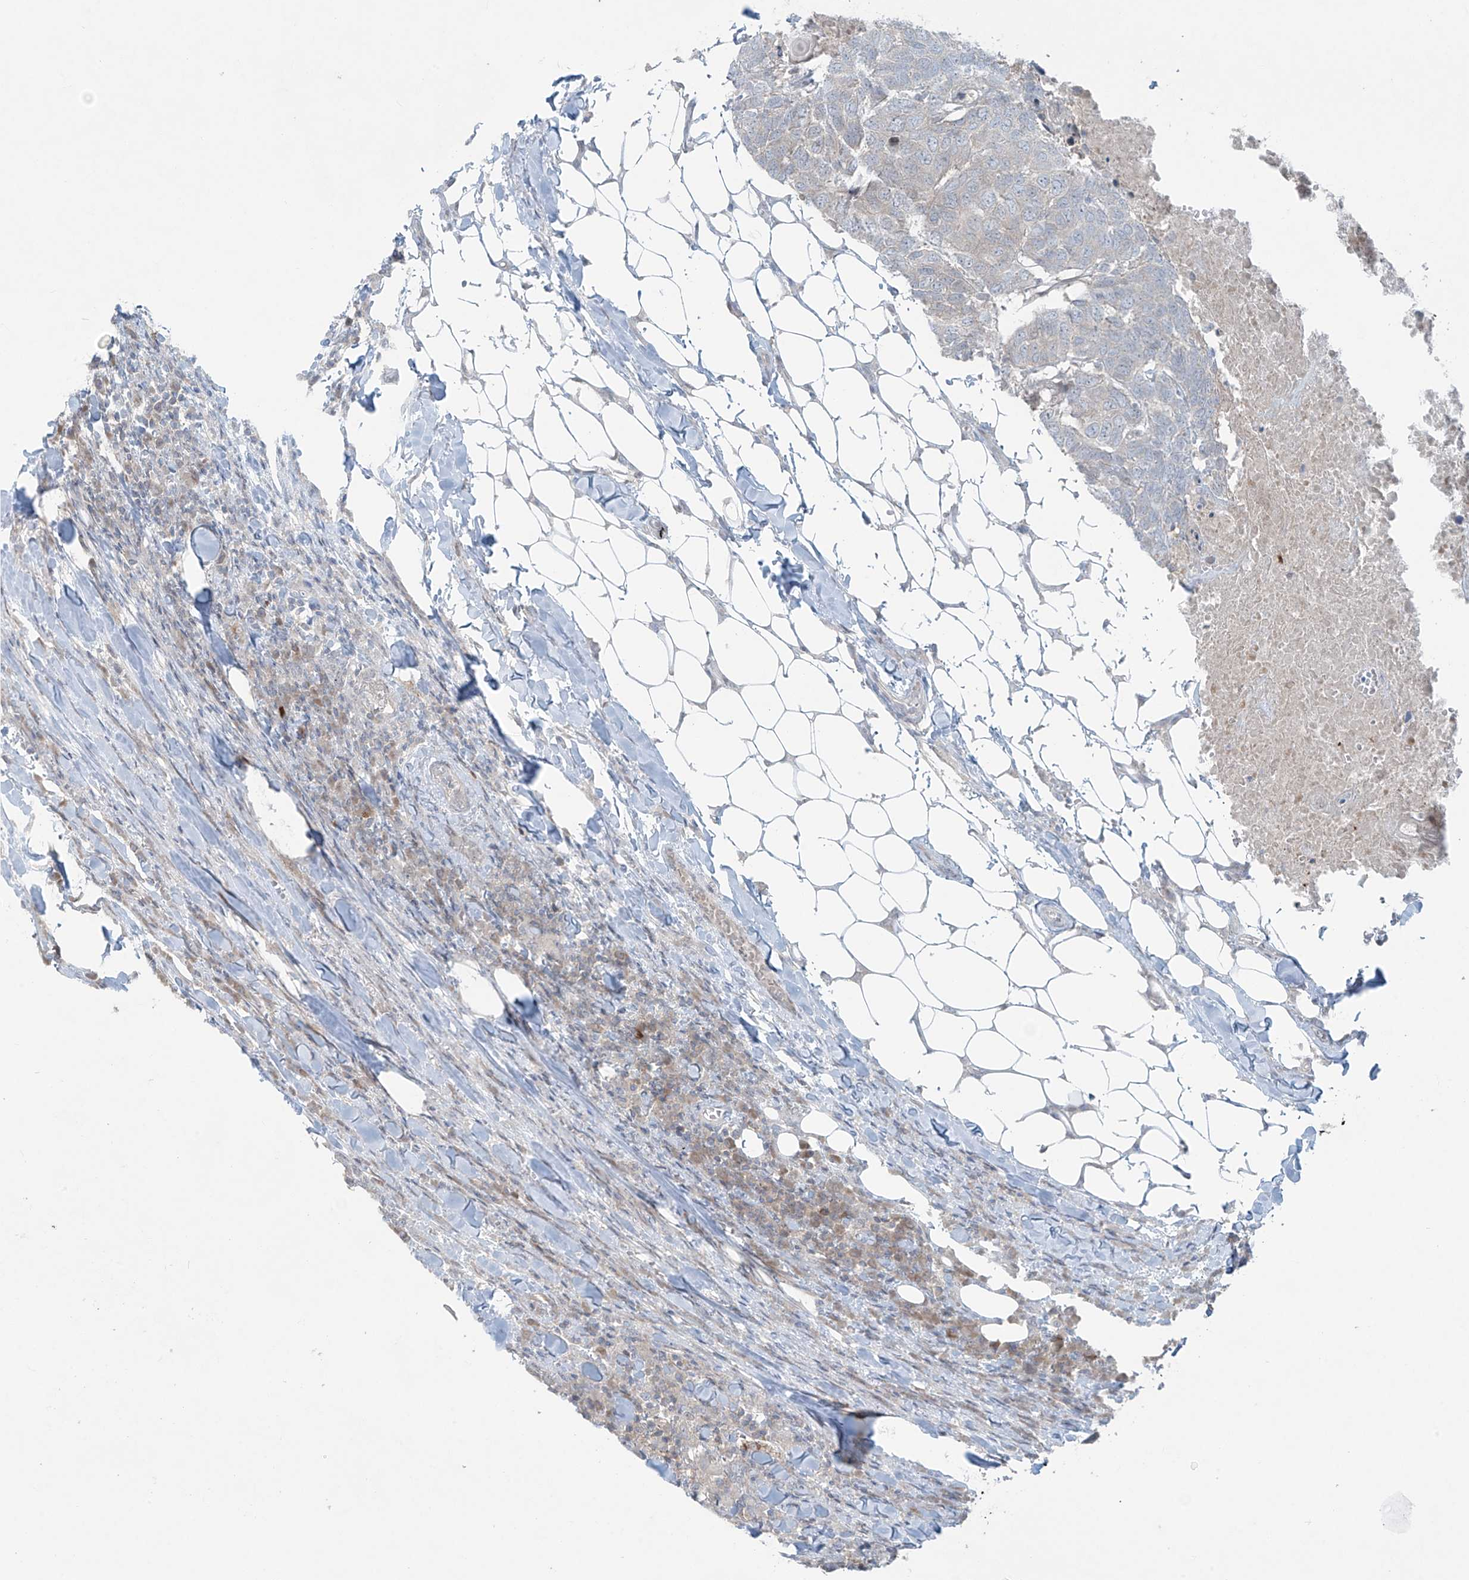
{"staining": {"intensity": "negative", "quantity": "none", "location": "none"}, "tissue": "head and neck cancer", "cell_type": "Tumor cells", "image_type": "cancer", "snomed": [{"axis": "morphology", "description": "Squamous cell carcinoma, NOS"}, {"axis": "topography", "description": "Head-Neck"}], "caption": "This is an IHC photomicrograph of human head and neck cancer. There is no positivity in tumor cells.", "gene": "PPAT", "patient": {"sex": "male", "age": 66}}